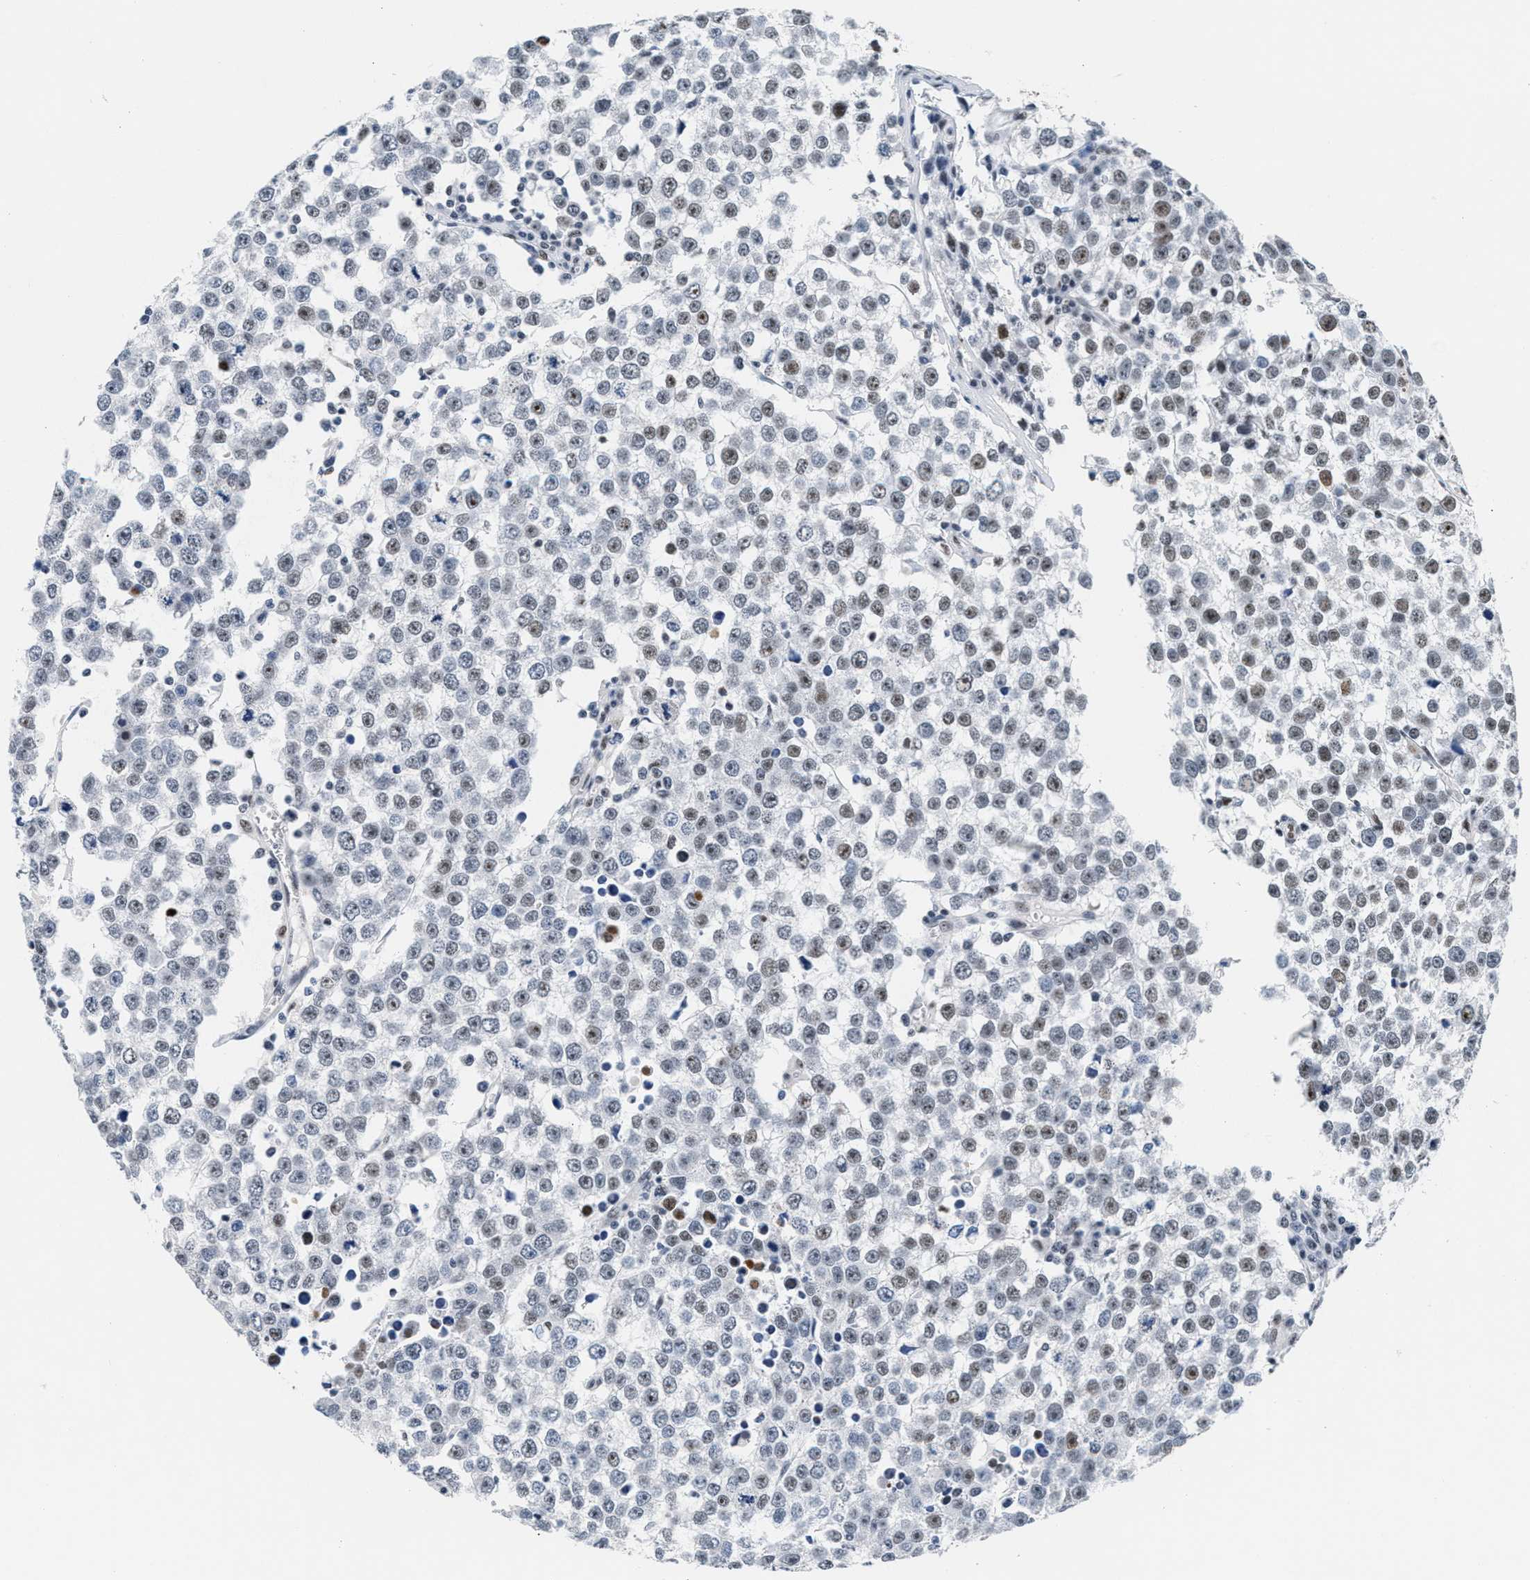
{"staining": {"intensity": "moderate", "quantity": "25%-75%", "location": "nuclear"}, "tissue": "testis cancer", "cell_type": "Tumor cells", "image_type": "cancer", "snomed": [{"axis": "morphology", "description": "Seminoma, NOS"}, {"axis": "morphology", "description": "Carcinoma, Embryonal, NOS"}, {"axis": "topography", "description": "Testis"}], "caption": "Immunohistochemical staining of seminoma (testis) reveals medium levels of moderate nuclear protein positivity in about 25%-75% of tumor cells. (DAB IHC with brightfield microscopy, high magnification).", "gene": "RAD50", "patient": {"sex": "male", "age": 52}}